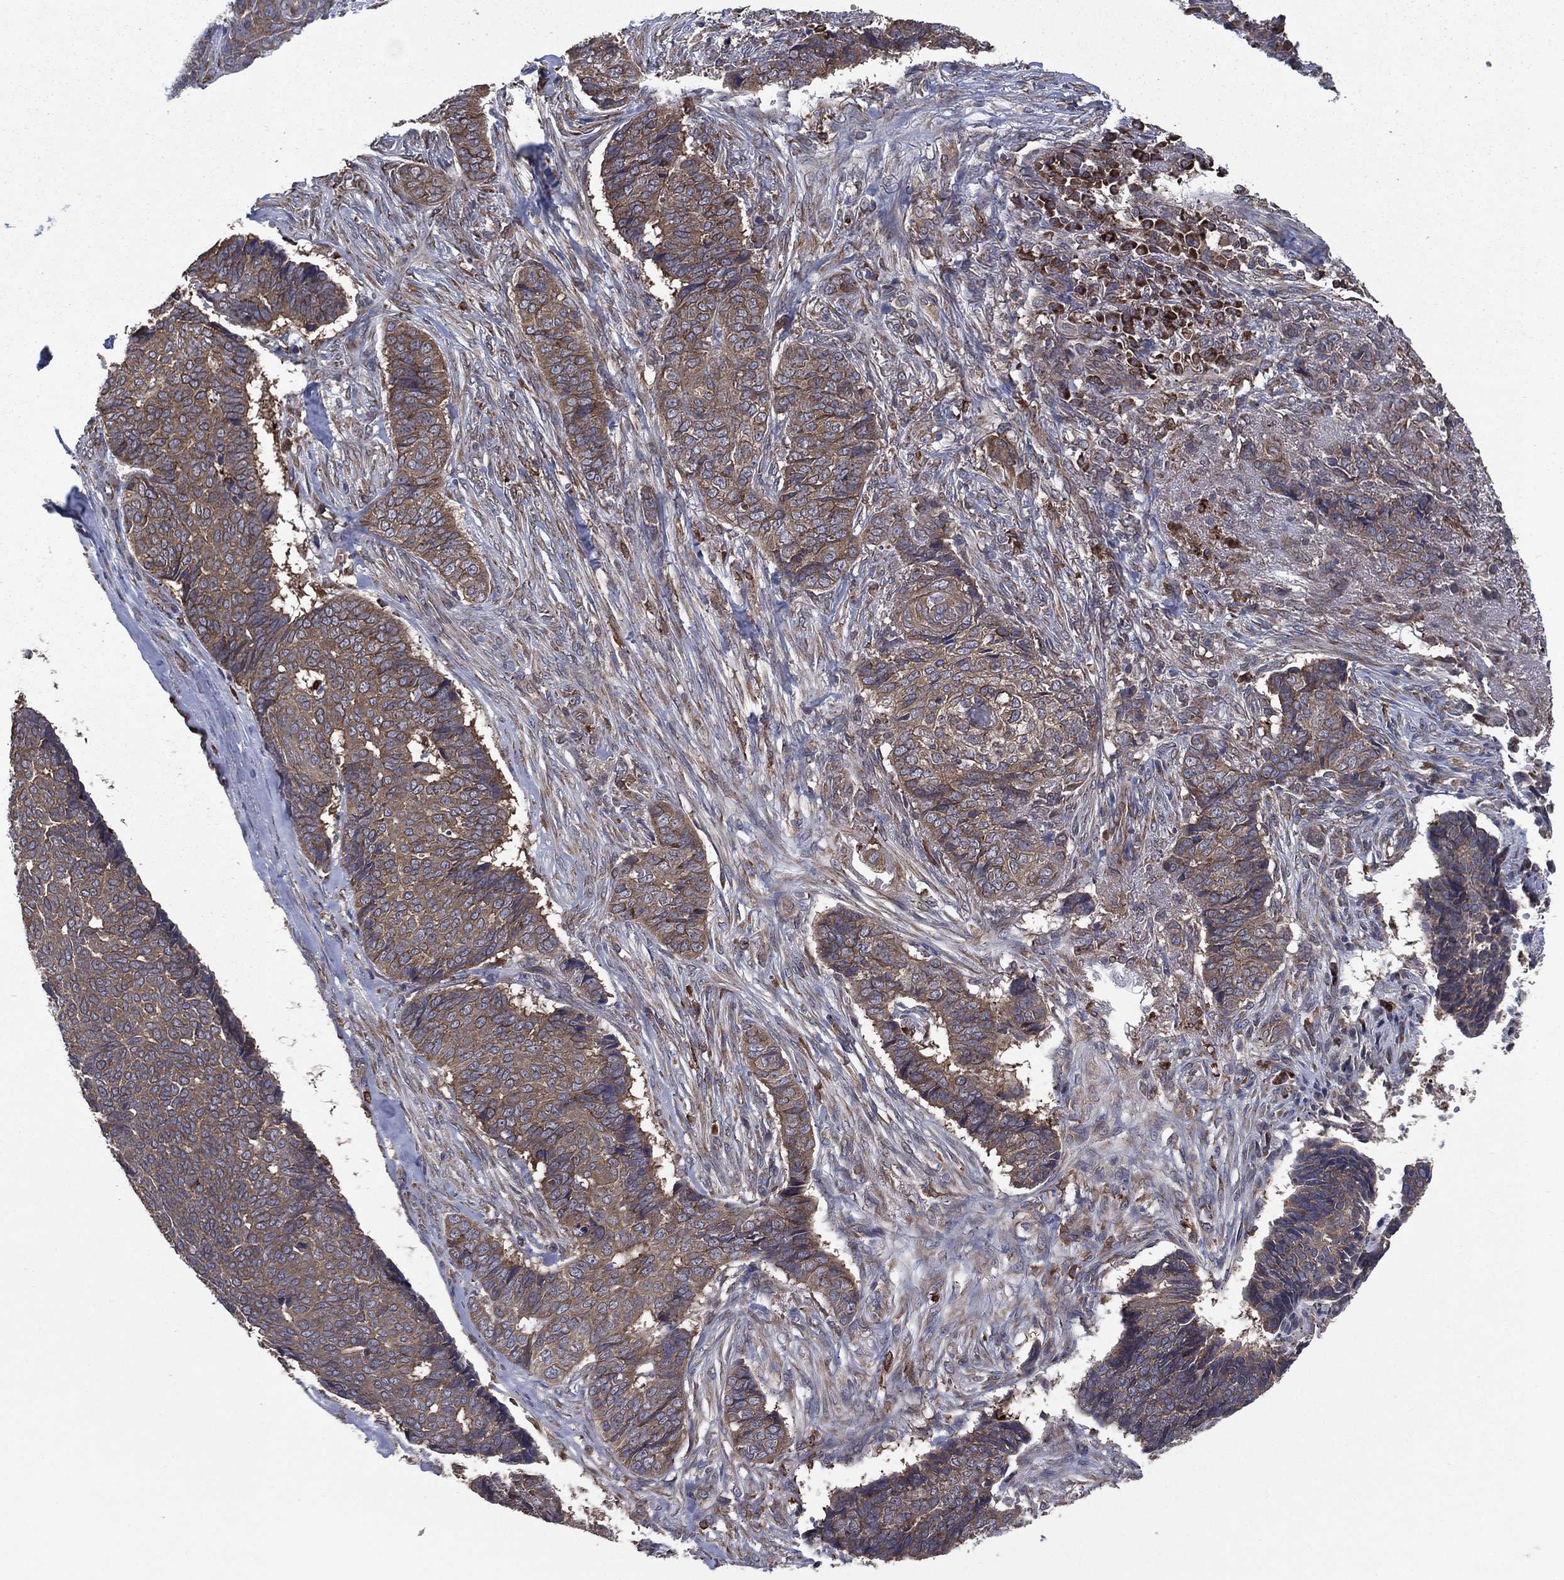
{"staining": {"intensity": "weak", "quantity": "25%-75%", "location": "cytoplasmic/membranous"}, "tissue": "skin cancer", "cell_type": "Tumor cells", "image_type": "cancer", "snomed": [{"axis": "morphology", "description": "Basal cell carcinoma"}, {"axis": "topography", "description": "Skin"}], "caption": "Immunohistochemistry (IHC) of basal cell carcinoma (skin) reveals low levels of weak cytoplasmic/membranous staining in approximately 25%-75% of tumor cells.", "gene": "C2orf76", "patient": {"sex": "male", "age": 86}}